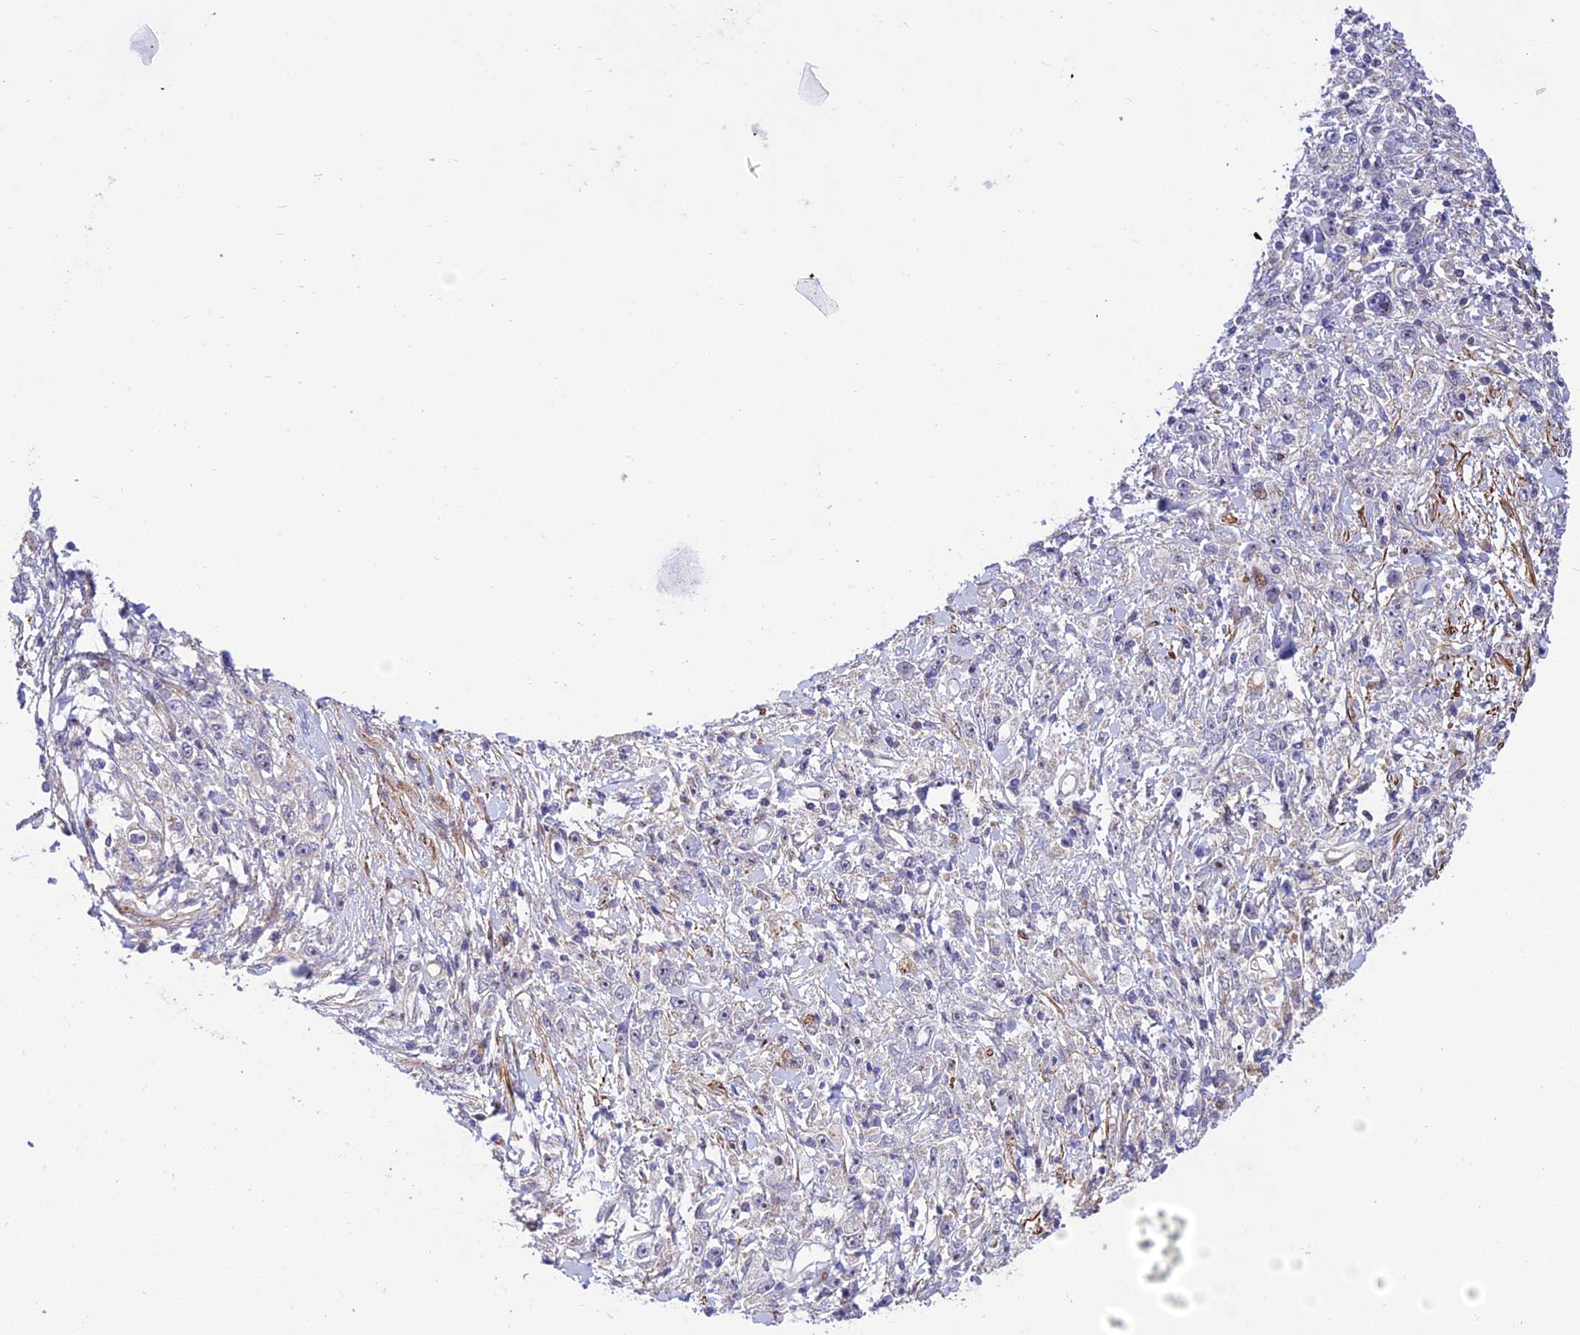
{"staining": {"intensity": "negative", "quantity": "none", "location": "none"}, "tissue": "stomach cancer", "cell_type": "Tumor cells", "image_type": "cancer", "snomed": [{"axis": "morphology", "description": "Adenocarcinoma, NOS"}, {"axis": "topography", "description": "Stomach"}], "caption": "Tumor cells are negative for protein expression in human stomach cancer.", "gene": "KBTBD7", "patient": {"sex": "female", "age": 59}}